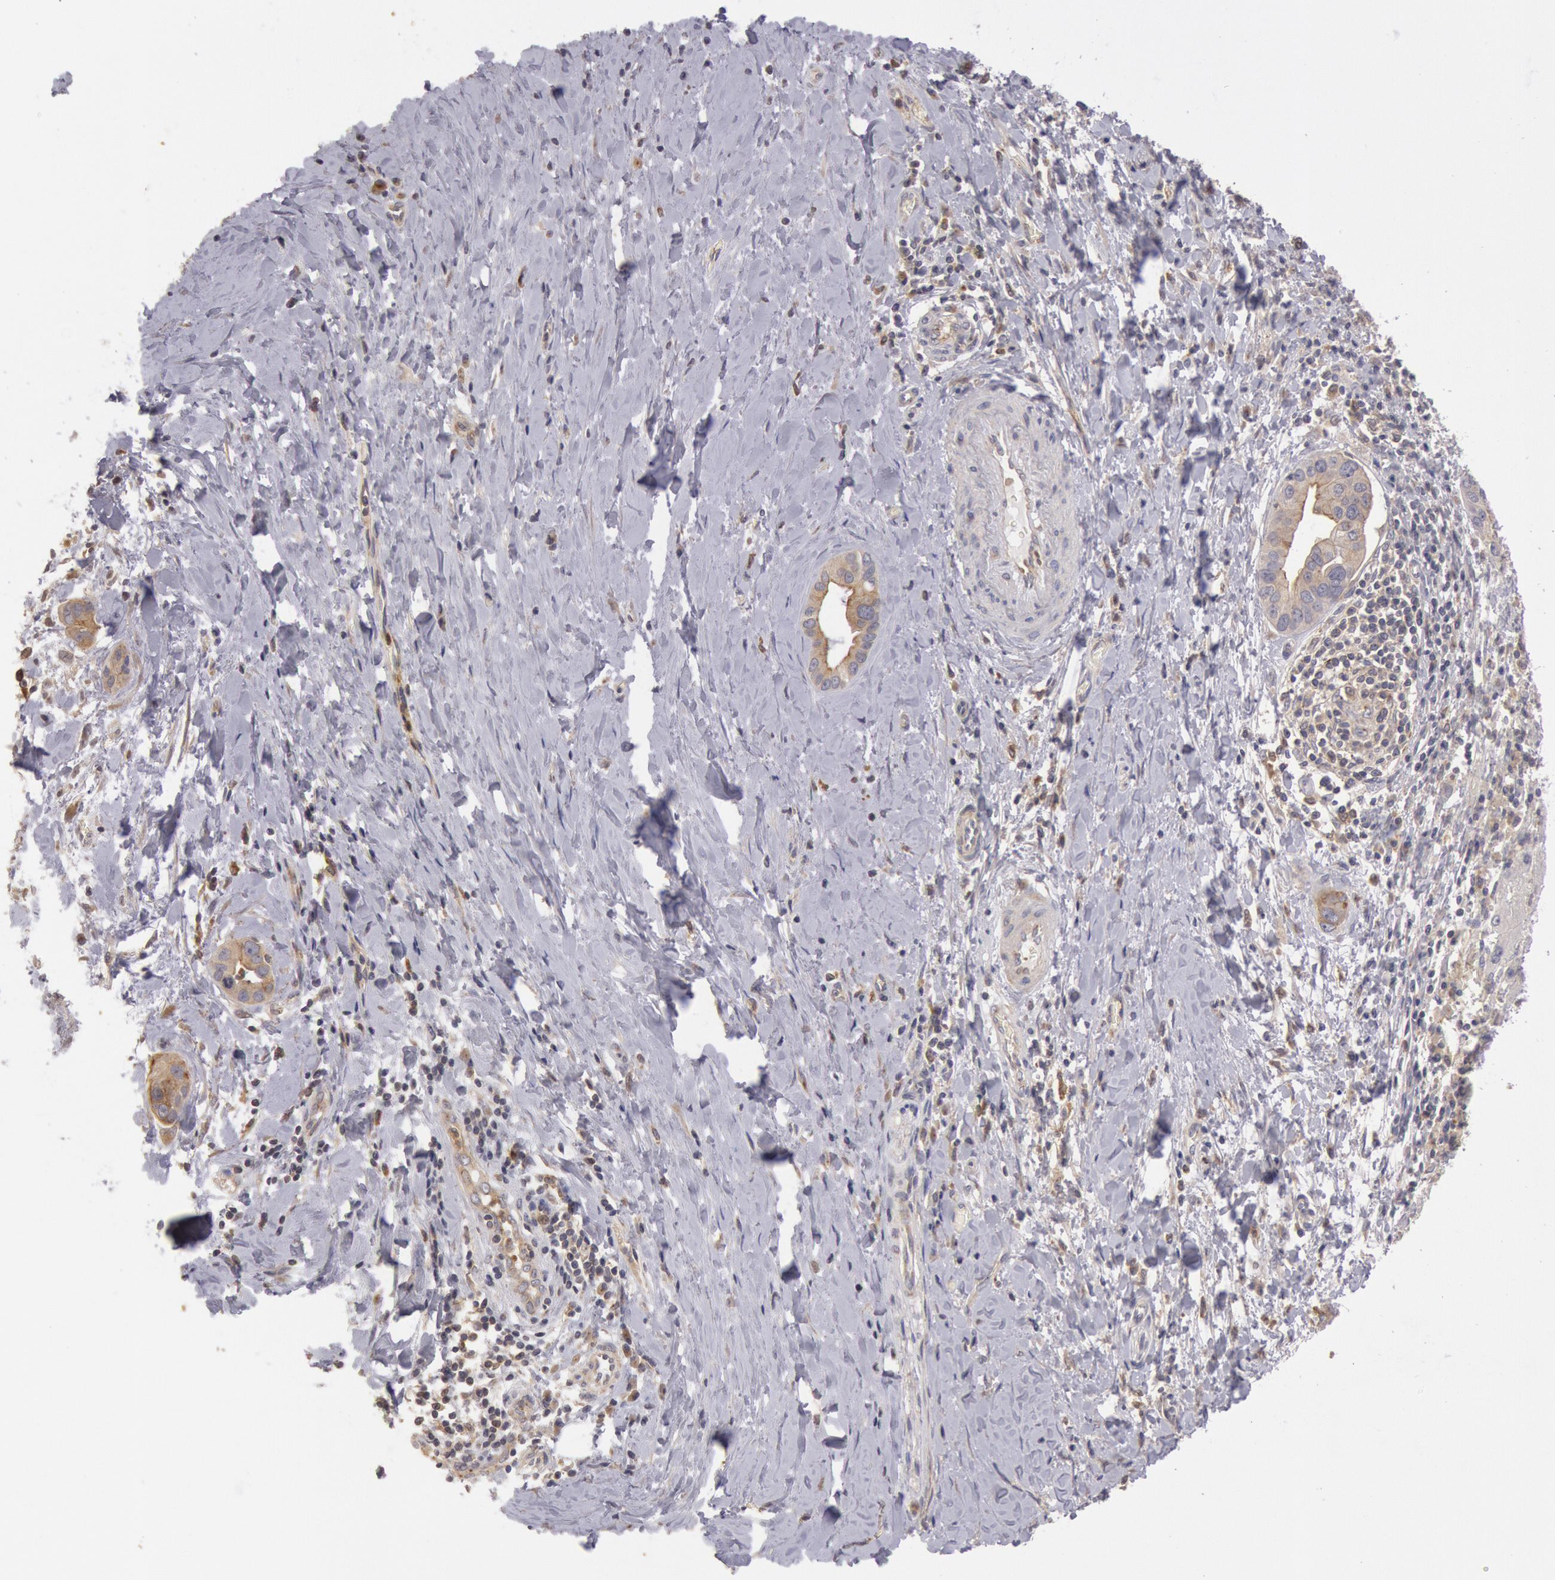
{"staining": {"intensity": "weak", "quantity": "<25%", "location": "cytoplasmic/membranous"}, "tissue": "liver cancer", "cell_type": "Tumor cells", "image_type": "cancer", "snomed": [{"axis": "morphology", "description": "Cholangiocarcinoma"}, {"axis": "topography", "description": "Liver"}], "caption": "Liver cancer stained for a protein using IHC exhibits no staining tumor cells.", "gene": "PLA2G6", "patient": {"sex": "female", "age": 65}}